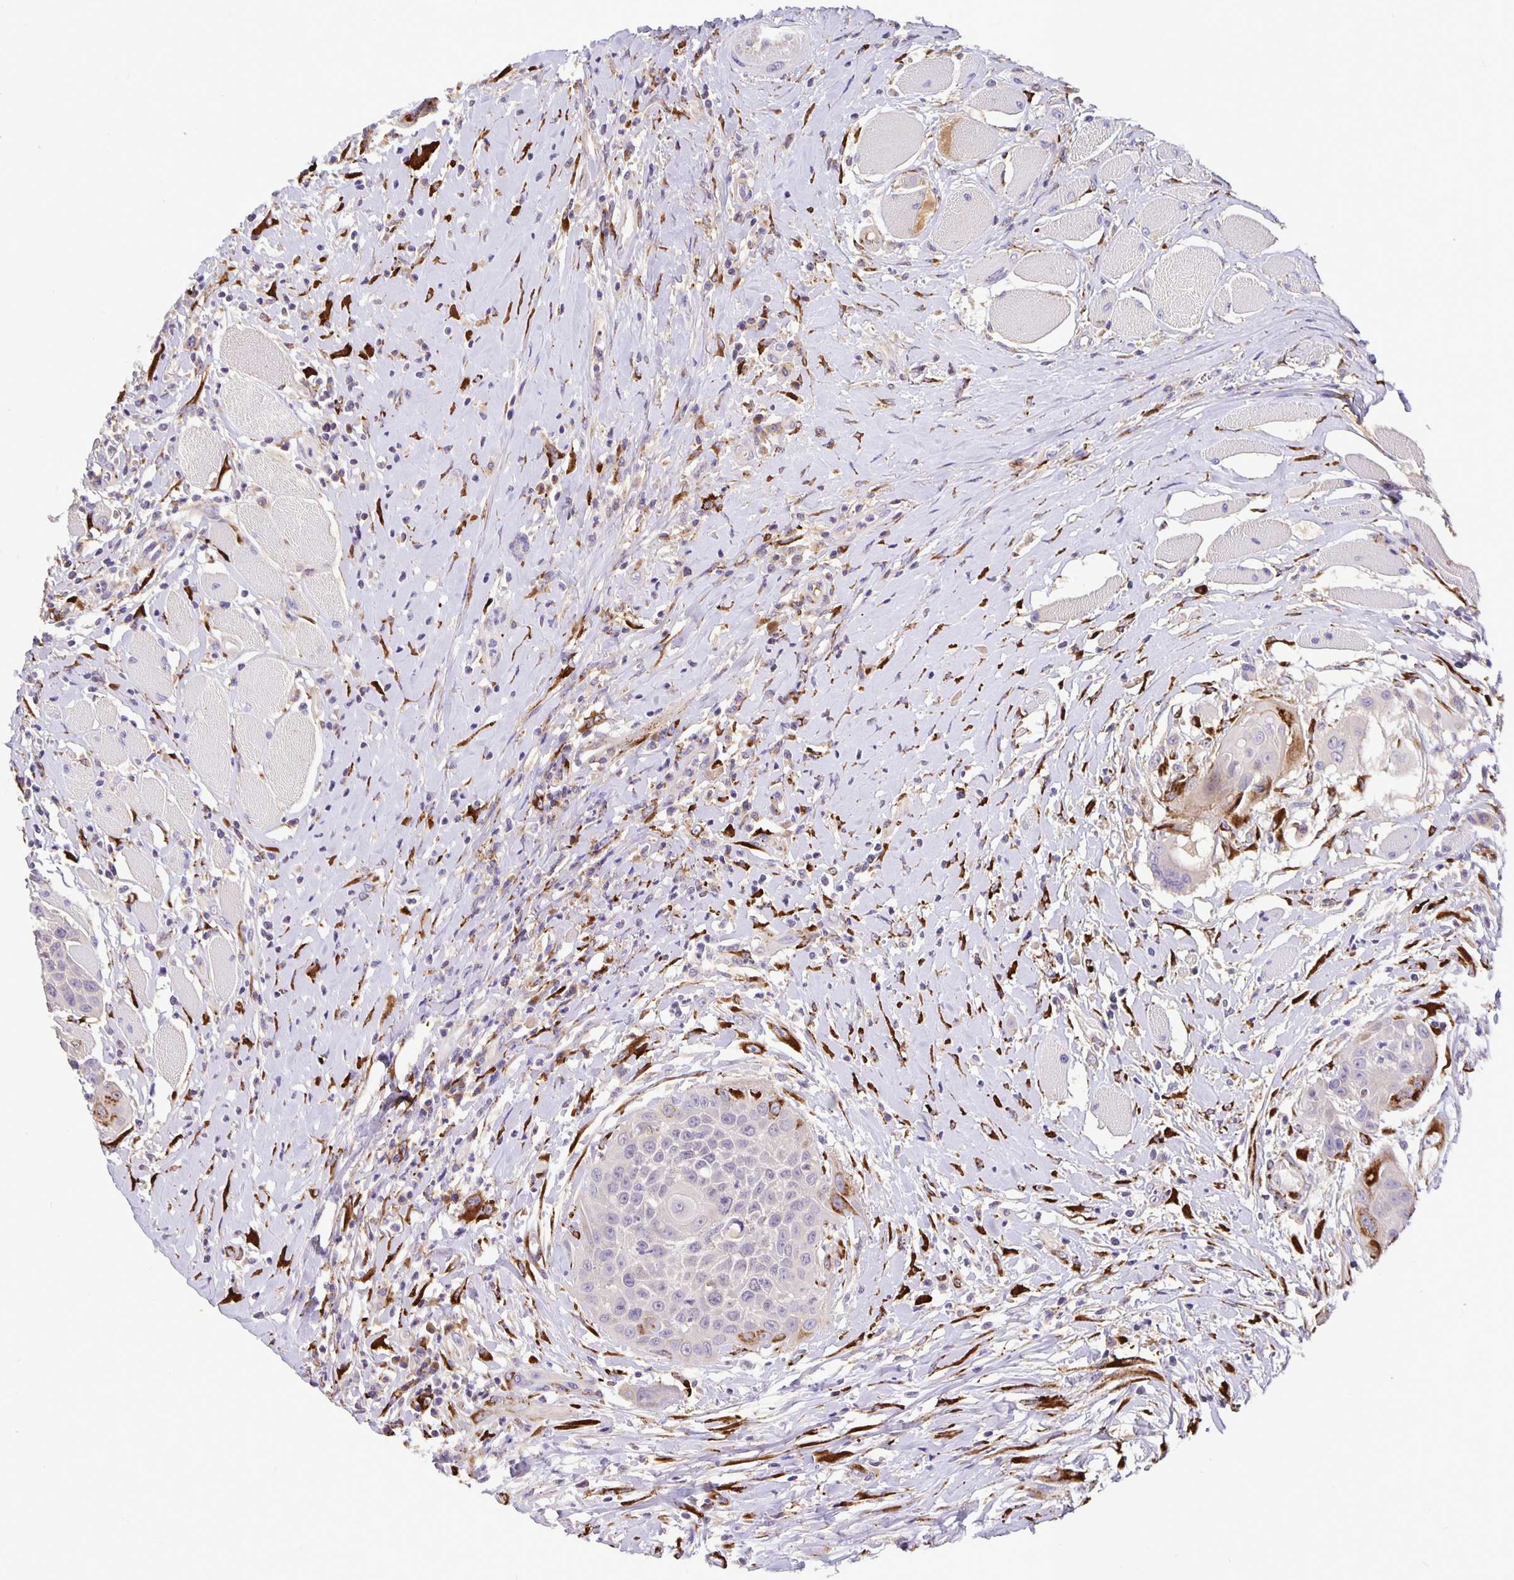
{"staining": {"intensity": "strong", "quantity": "<25%", "location": "cytoplasmic/membranous"}, "tissue": "head and neck cancer", "cell_type": "Tumor cells", "image_type": "cancer", "snomed": [{"axis": "morphology", "description": "Squamous cell carcinoma, NOS"}, {"axis": "topography", "description": "Head-Neck"}], "caption": "Immunohistochemistry of head and neck cancer (squamous cell carcinoma) exhibits medium levels of strong cytoplasmic/membranous positivity in about <25% of tumor cells. (IHC, brightfield microscopy, high magnification).", "gene": "EML6", "patient": {"sex": "female", "age": 73}}